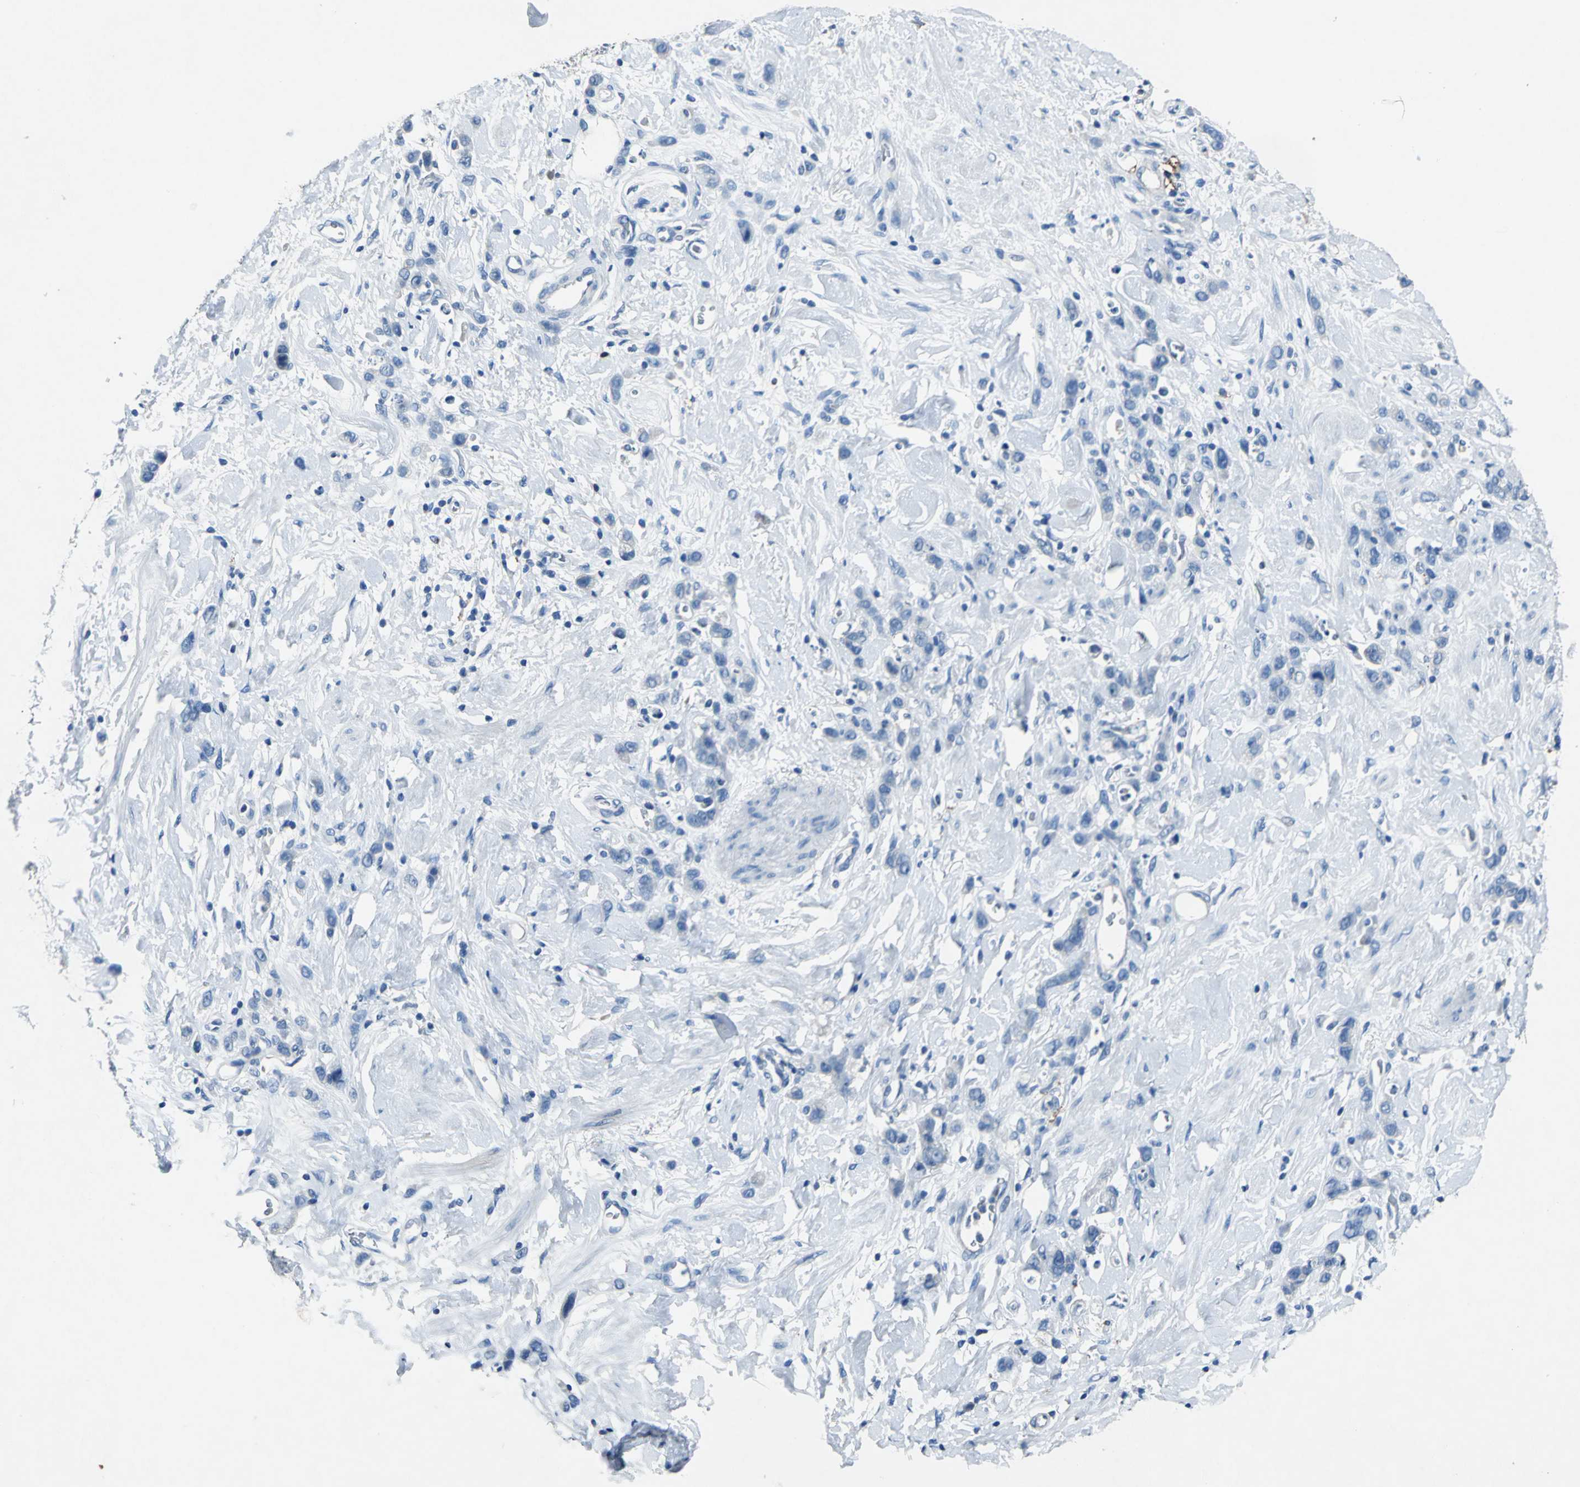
{"staining": {"intensity": "negative", "quantity": "none", "location": "none"}, "tissue": "stomach cancer", "cell_type": "Tumor cells", "image_type": "cancer", "snomed": [{"axis": "morphology", "description": "Normal tissue, NOS"}, {"axis": "morphology", "description": "Adenocarcinoma, NOS"}, {"axis": "topography", "description": "Stomach"}], "caption": "Stomach cancer (adenocarcinoma) was stained to show a protein in brown. There is no significant staining in tumor cells. (DAB immunohistochemistry (IHC) visualized using brightfield microscopy, high magnification).", "gene": "RPS13", "patient": {"sex": "male", "age": 82}}